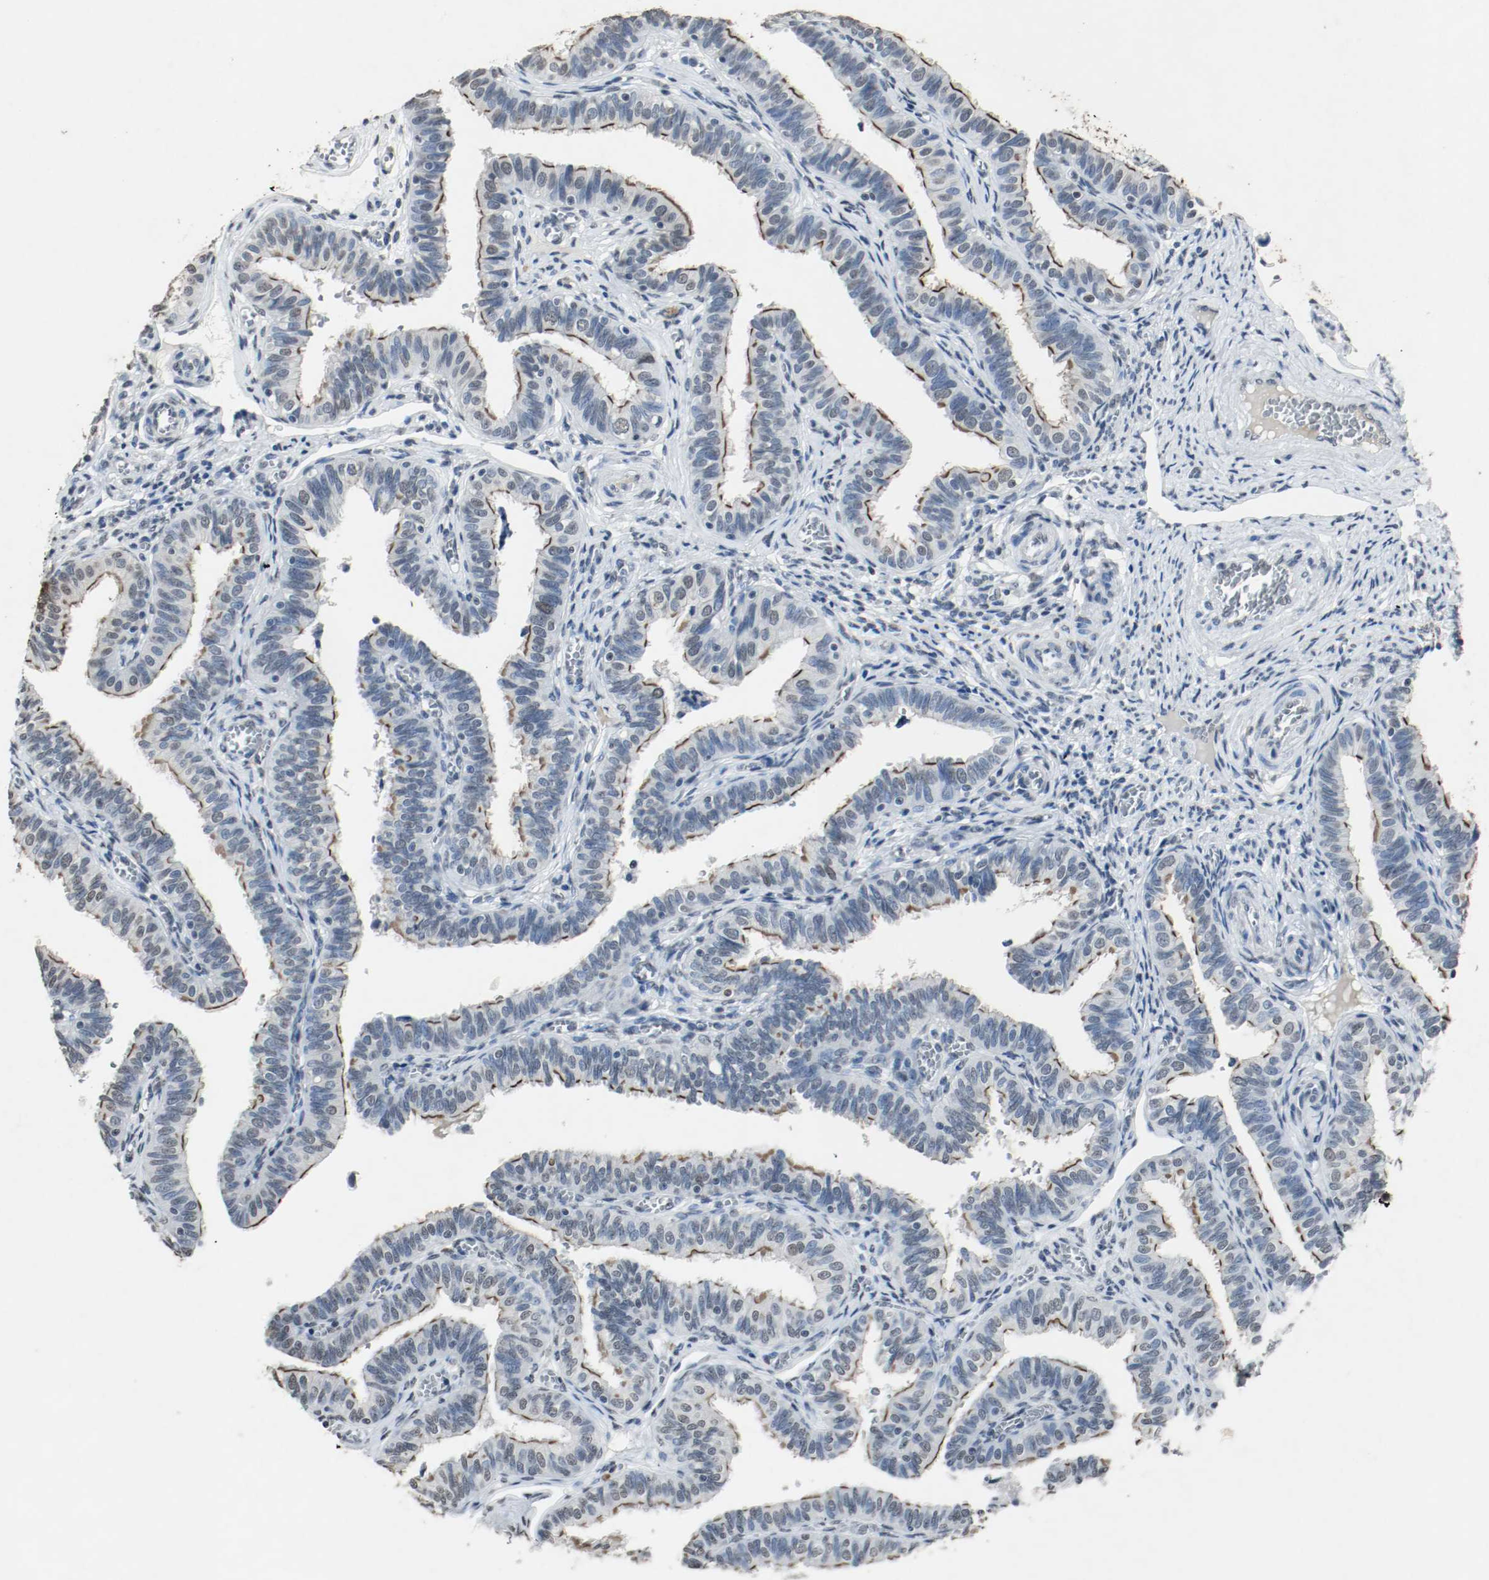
{"staining": {"intensity": "strong", "quantity": "<25%", "location": "cytoplasmic/membranous"}, "tissue": "fallopian tube", "cell_type": "Glandular cells", "image_type": "normal", "snomed": [{"axis": "morphology", "description": "Normal tissue, NOS"}, {"axis": "topography", "description": "Fallopian tube"}], "caption": "IHC micrograph of unremarkable fallopian tube stained for a protein (brown), which reveals medium levels of strong cytoplasmic/membranous expression in approximately <25% of glandular cells.", "gene": "DNMT1", "patient": {"sex": "female", "age": 46}}